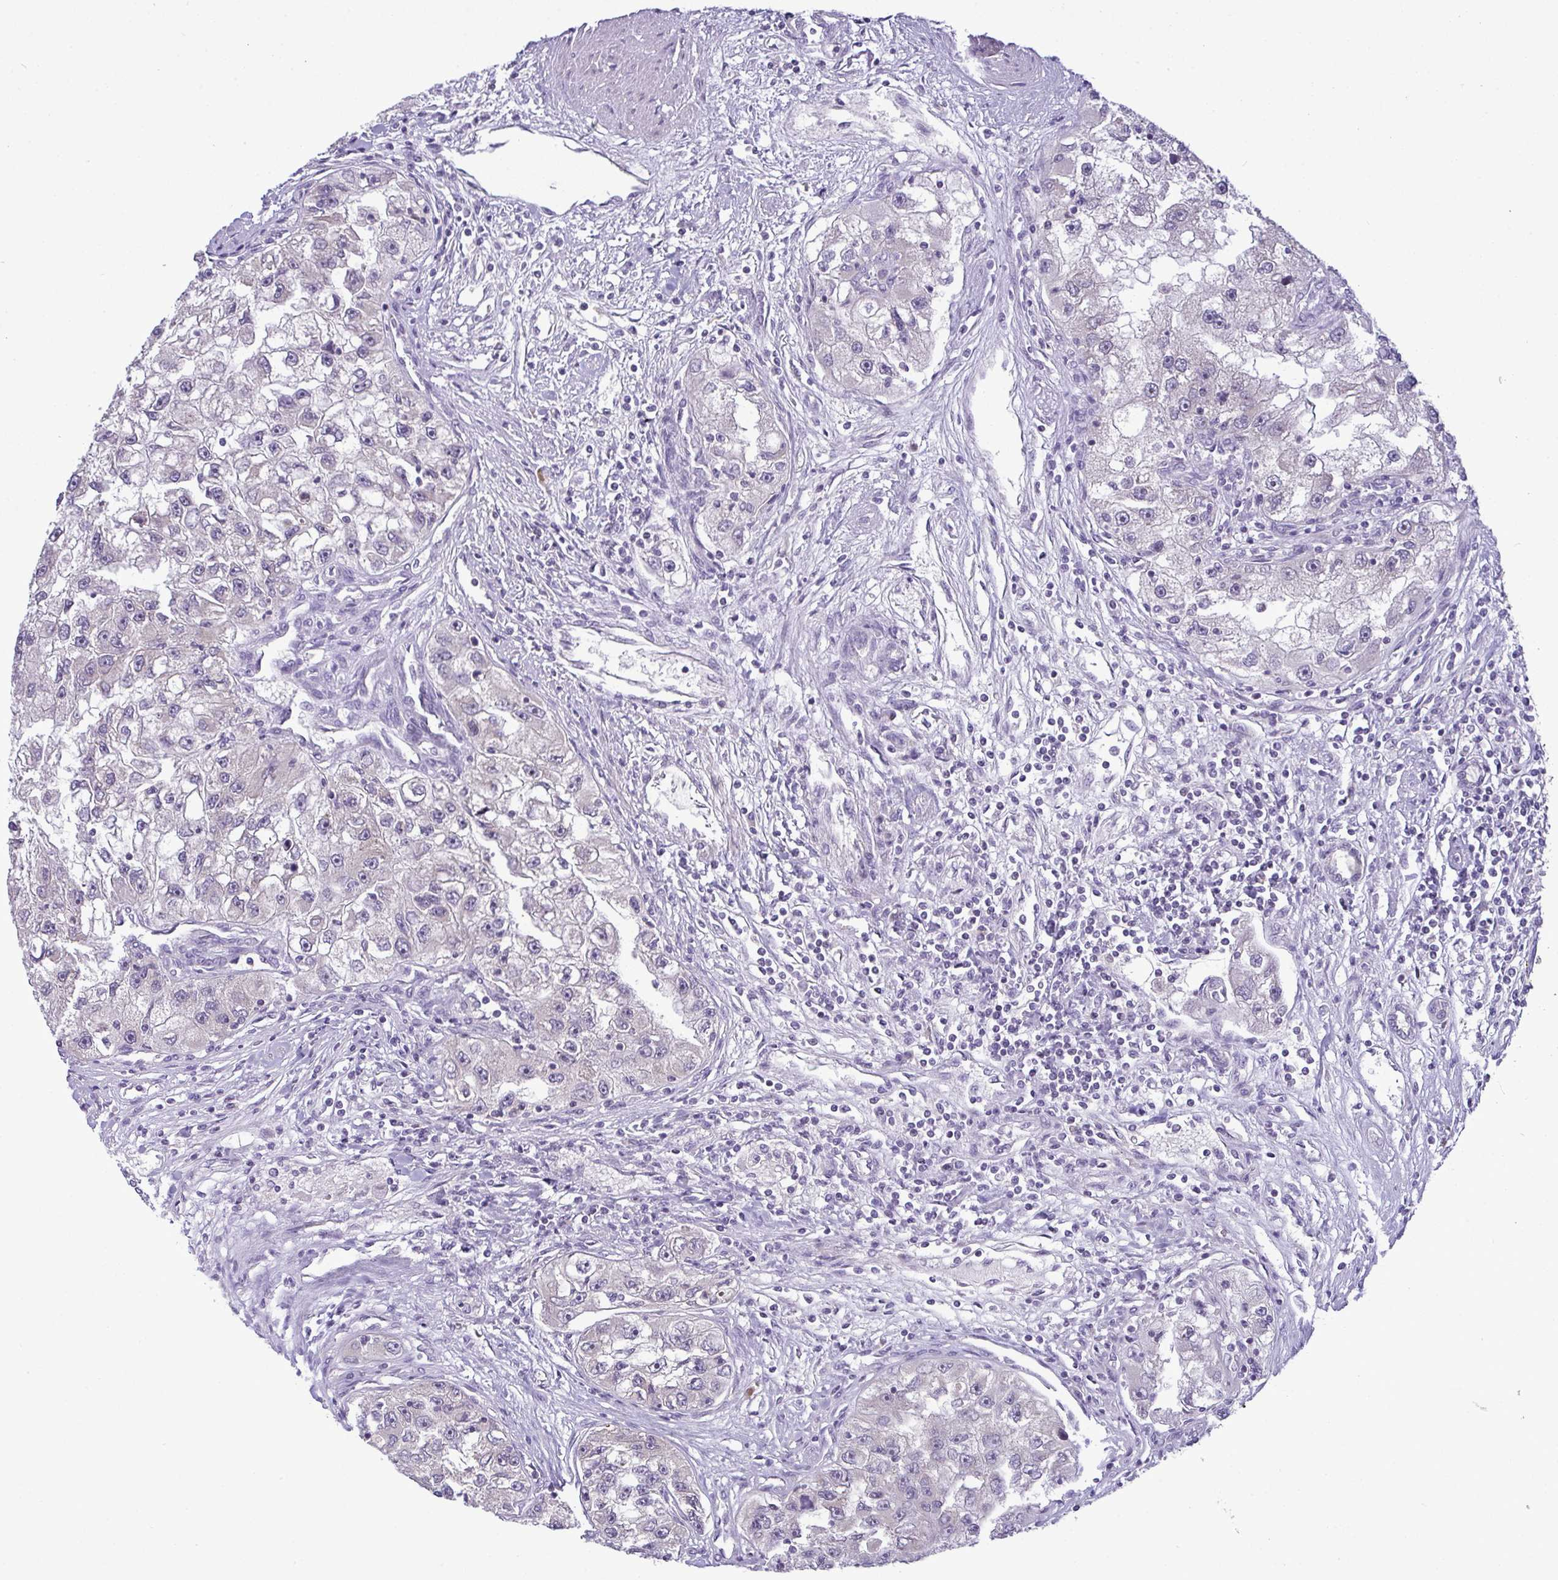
{"staining": {"intensity": "negative", "quantity": "none", "location": "none"}, "tissue": "renal cancer", "cell_type": "Tumor cells", "image_type": "cancer", "snomed": [{"axis": "morphology", "description": "Adenocarcinoma, NOS"}, {"axis": "topography", "description": "Kidney"}], "caption": "Tumor cells are negative for protein expression in human renal cancer.", "gene": "NT5C1A", "patient": {"sex": "male", "age": 63}}